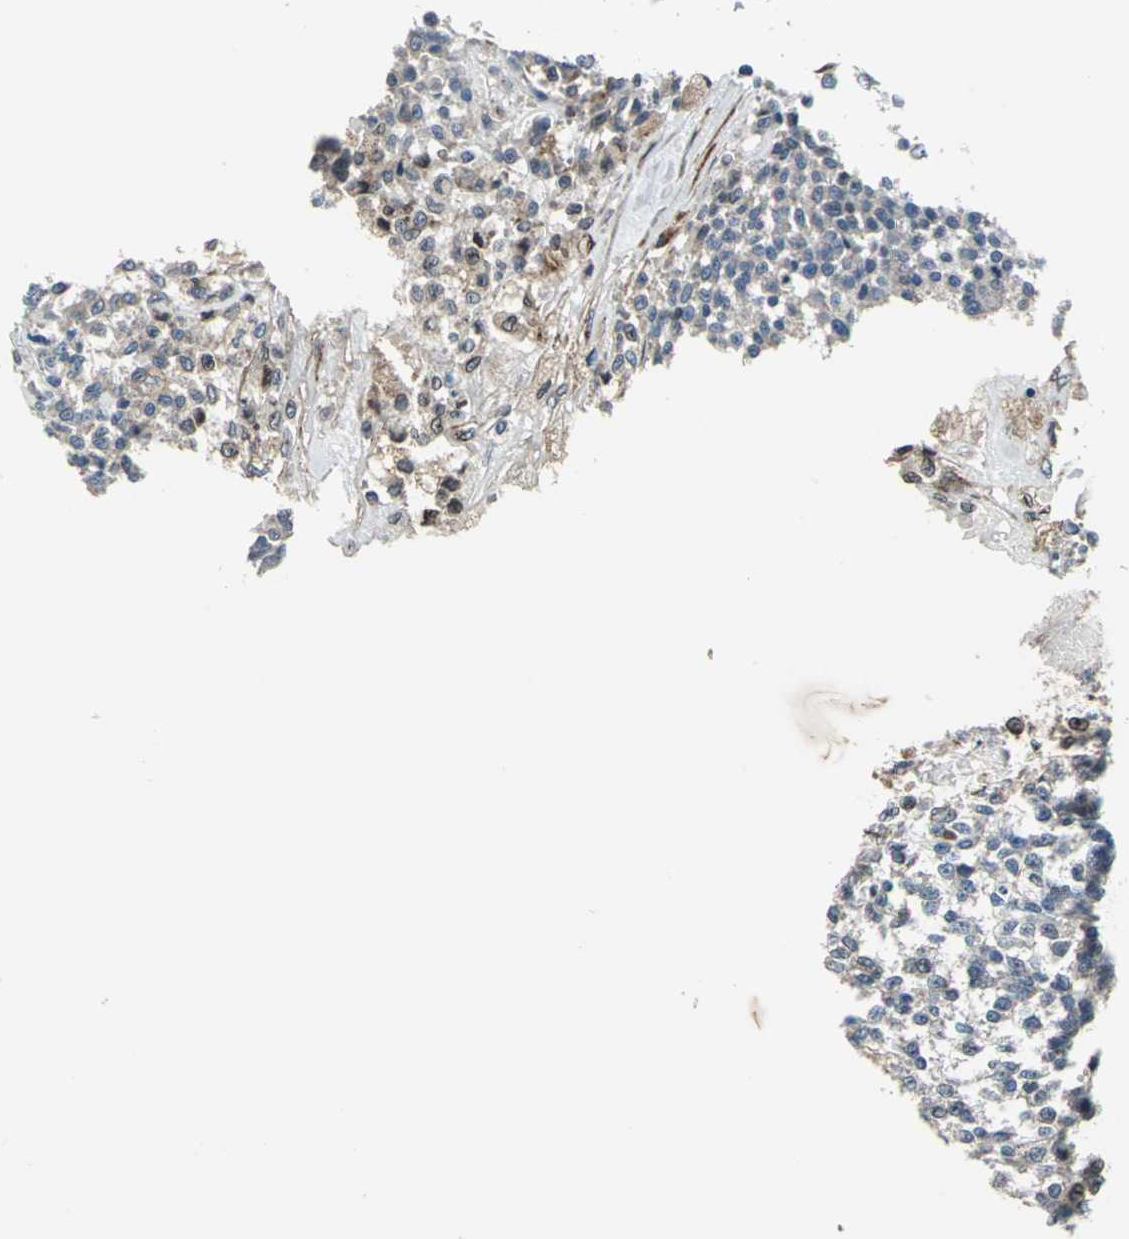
{"staining": {"intensity": "weak", "quantity": "<25%", "location": "cytoplasmic/membranous"}, "tissue": "testis cancer", "cell_type": "Tumor cells", "image_type": "cancer", "snomed": [{"axis": "morphology", "description": "Seminoma, NOS"}, {"axis": "topography", "description": "Testis"}], "caption": "This is a image of IHC staining of testis cancer (seminoma), which shows no staining in tumor cells. (DAB (3,3'-diaminobenzidine) immunohistochemistry (IHC), high magnification).", "gene": "HTATIP2", "patient": {"sex": "male", "age": 59}}